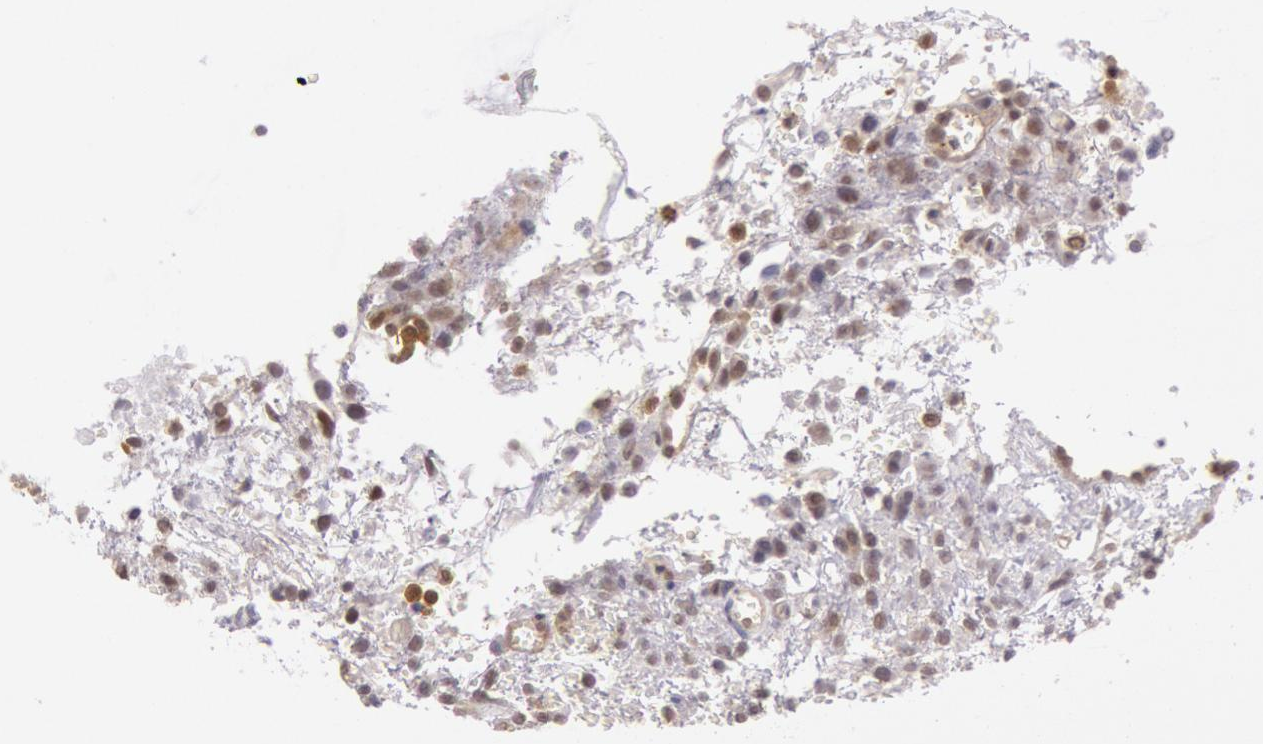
{"staining": {"intensity": "negative", "quantity": "none", "location": "none"}, "tissue": "ovary", "cell_type": "Ovarian stroma cells", "image_type": "normal", "snomed": [{"axis": "morphology", "description": "Normal tissue, NOS"}, {"axis": "topography", "description": "Ovary"}], "caption": "Immunohistochemistry image of benign ovary: human ovary stained with DAB (3,3'-diaminobenzidine) exhibits no significant protein positivity in ovarian stroma cells. The staining is performed using DAB brown chromogen with nuclei counter-stained in using hematoxylin.", "gene": "HIF1A", "patient": {"sex": "female", "age": 39}}